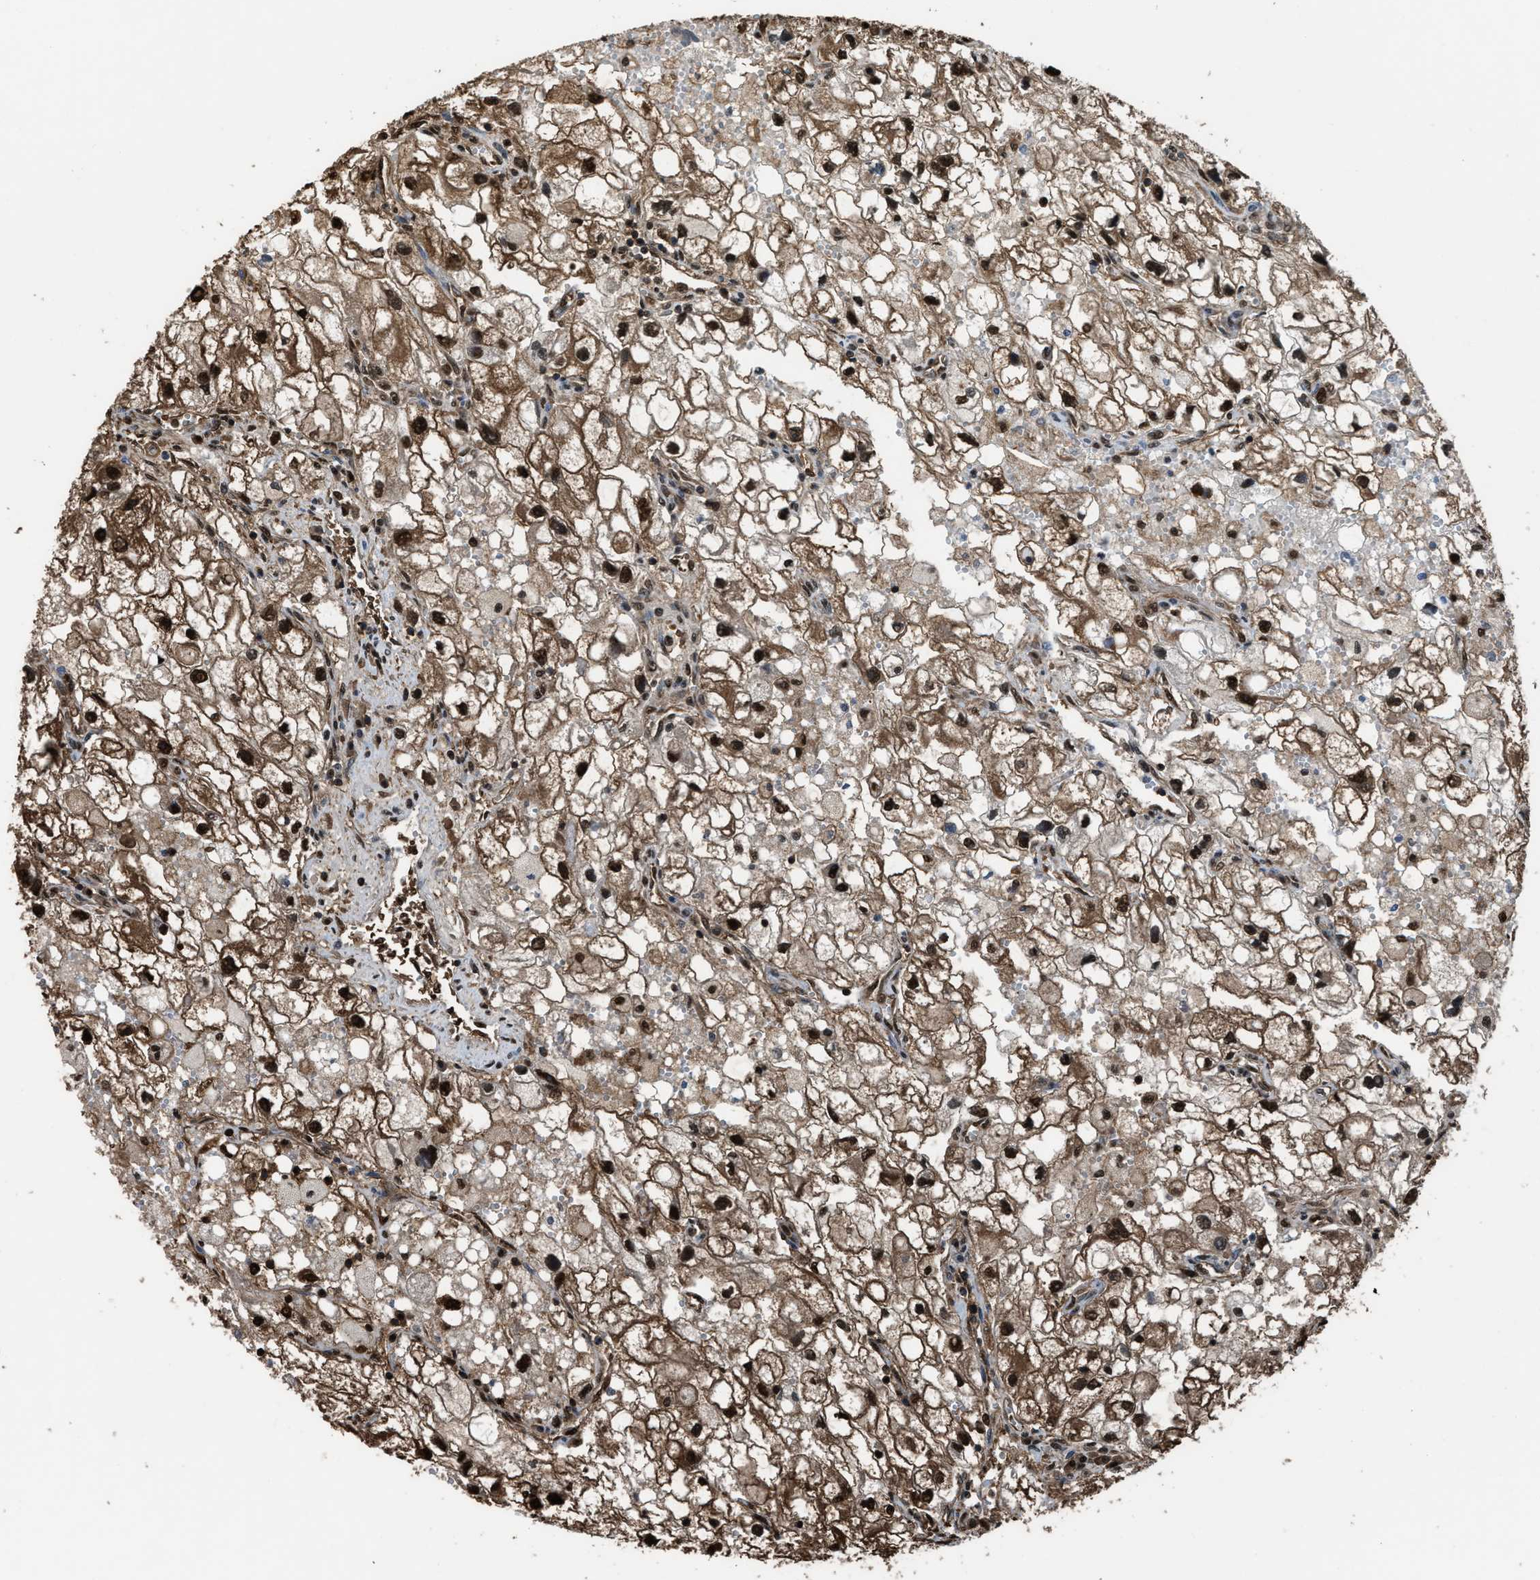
{"staining": {"intensity": "strong", "quantity": ">75%", "location": "cytoplasmic/membranous,nuclear"}, "tissue": "renal cancer", "cell_type": "Tumor cells", "image_type": "cancer", "snomed": [{"axis": "morphology", "description": "Adenocarcinoma, NOS"}, {"axis": "topography", "description": "Kidney"}], "caption": "DAB immunohistochemical staining of renal cancer demonstrates strong cytoplasmic/membranous and nuclear protein staining in approximately >75% of tumor cells. The staining is performed using DAB (3,3'-diaminobenzidine) brown chromogen to label protein expression. The nuclei are counter-stained blue using hematoxylin.", "gene": "FNTA", "patient": {"sex": "female", "age": 70}}